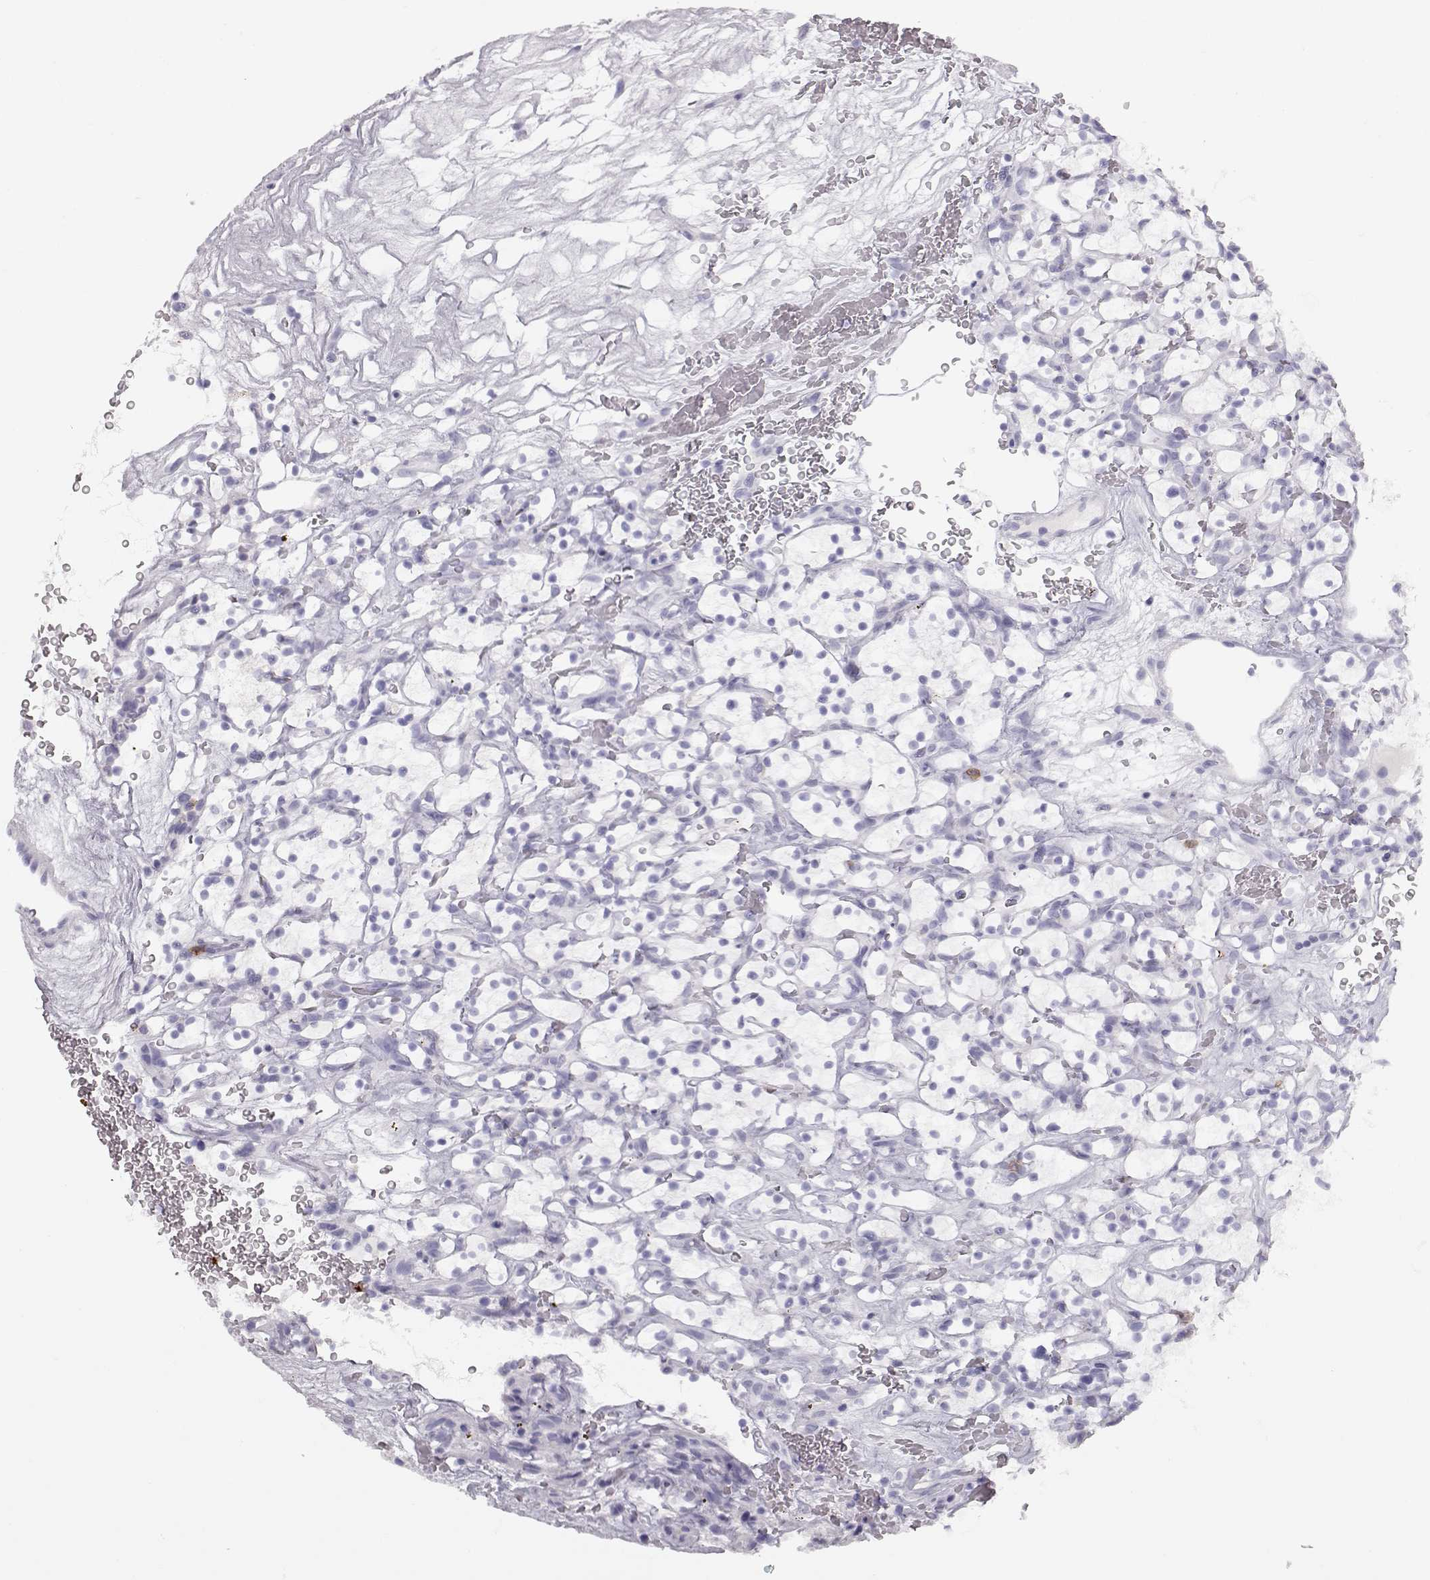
{"staining": {"intensity": "negative", "quantity": "none", "location": "none"}, "tissue": "renal cancer", "cell_type": "Tumor cells", "image_type": "cancer", "snomed": [{"axis": "morphology", "description": "Adenocarcinoma, NOS"}, {"axis": "topography", "description": "Kidney"}], "caption": "Micrograph shows no significant protein positivity in tumor cells of renal adenocarcinoma.", "gene": "MIP", "patient": {"sex": "female", "age": 64}}